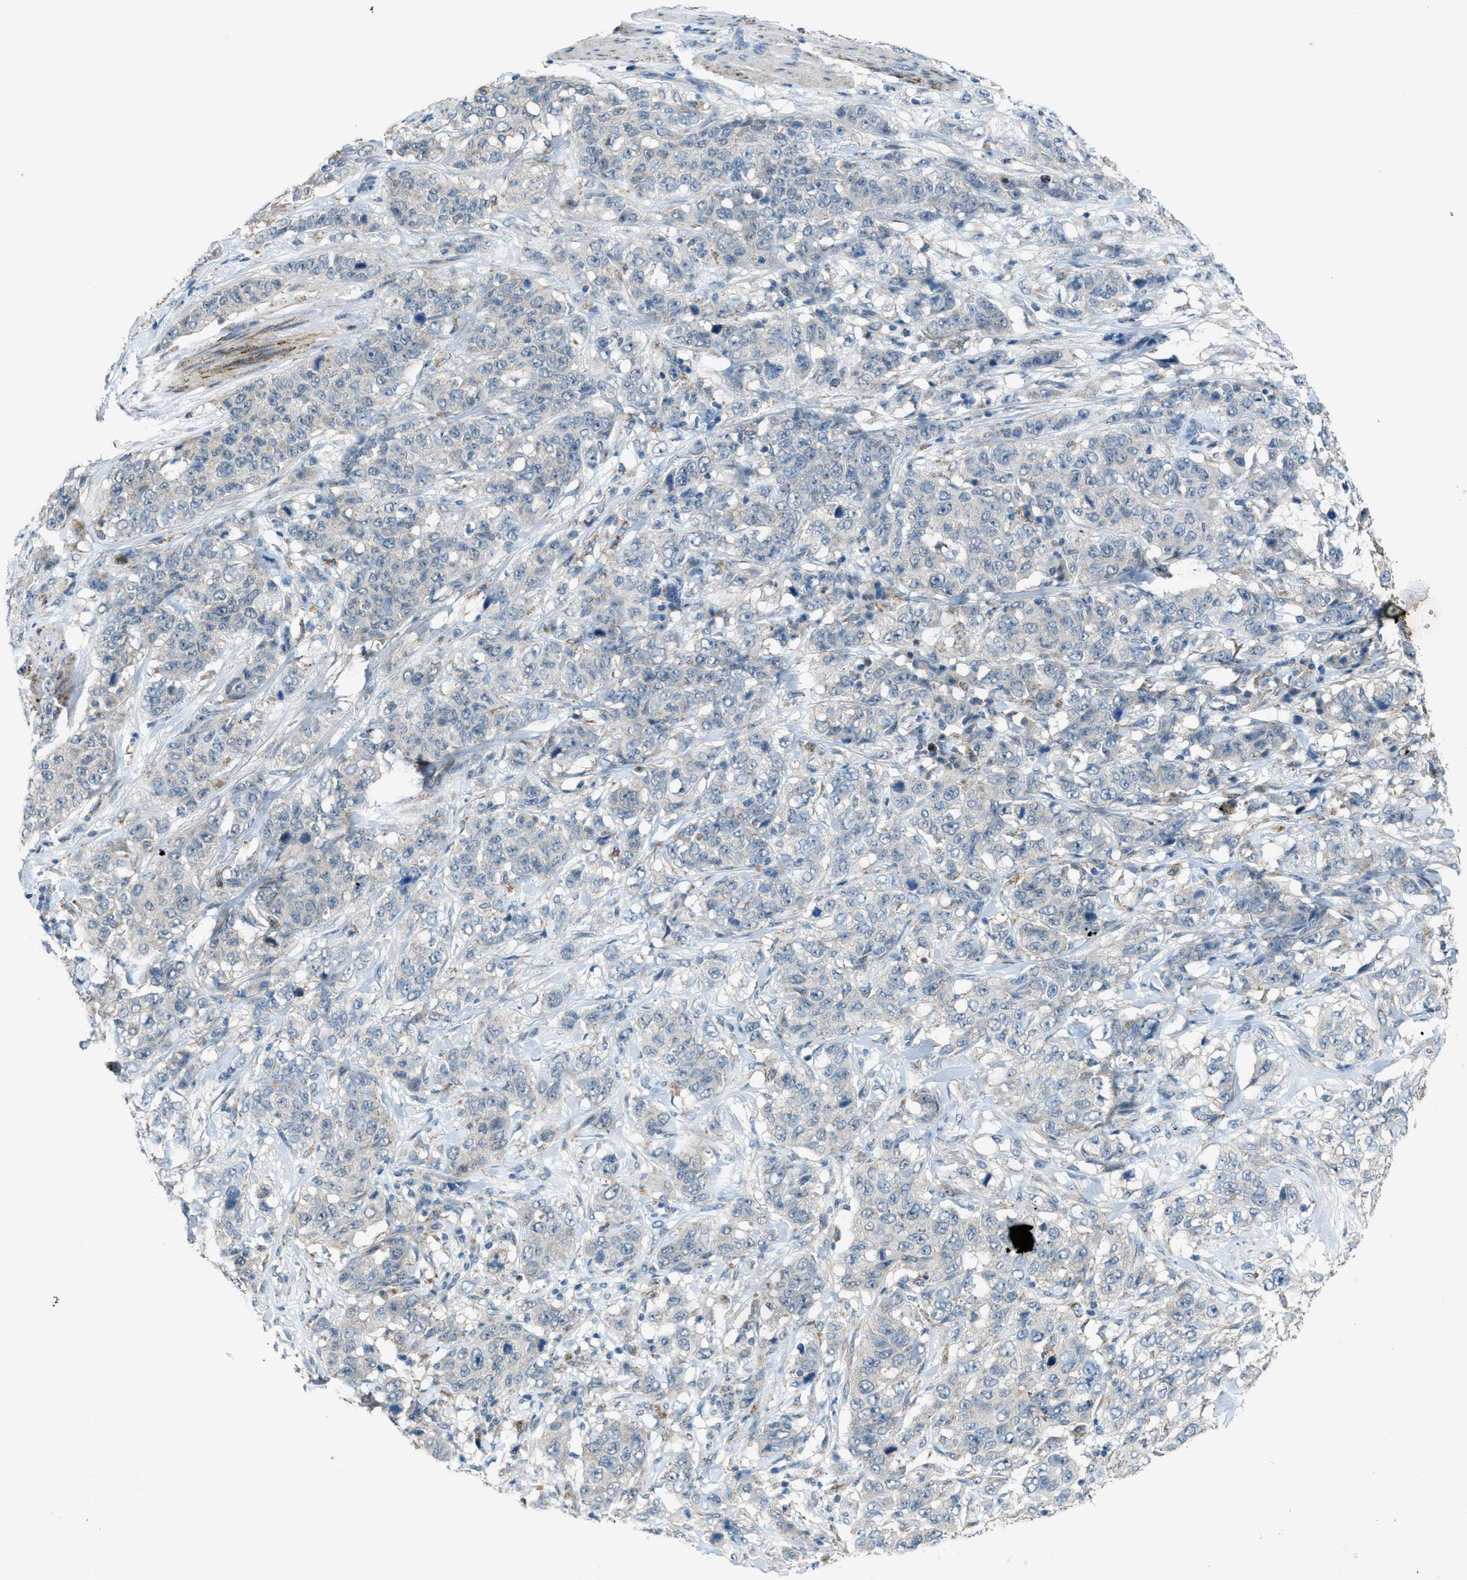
{"staining": {"intensity": "negative", "quantity": "none", "location": "none"}, "tissue": "stomach cancer", "cell_type": "Tumor cells", "image_type": "cancer", "snomed": [{"axis": "morphology", "description": "Adenocarcinoma, NOS"}, {"axis": "topography", "description": "Stomach"}], "caption": "Stomach cancer (adenocarcinoma) was stained to show a protein in brown. There is no significant positivity in tumor cells.", "gene": "CDON", "patient": {"sex": "male", "age": 48}}